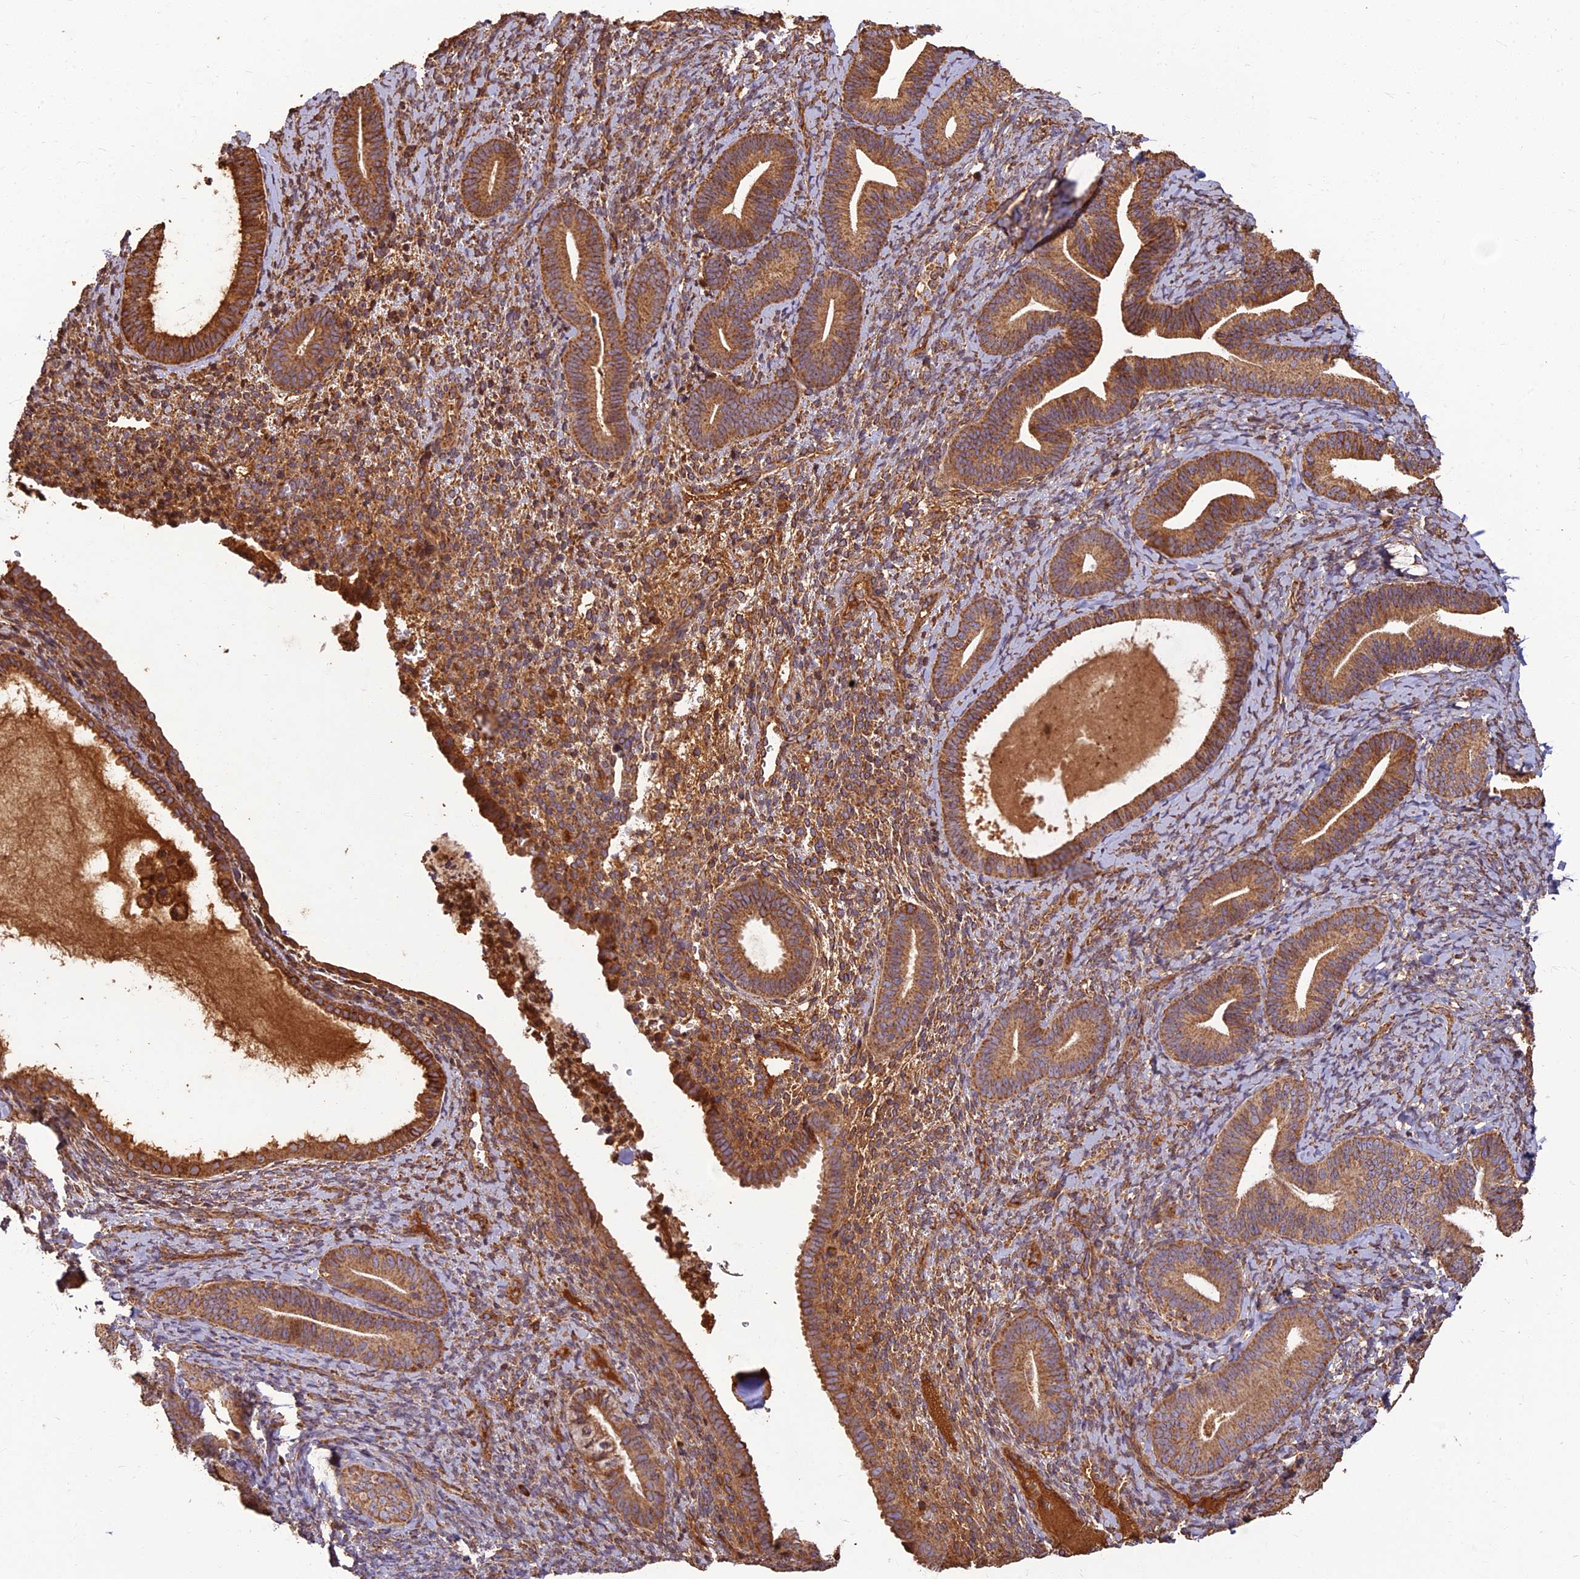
{"staining": {"intensity": "moderate", "quantity": ">75%", "location": "cytoplasmic/membranous"}, "tissue": "endometrium", "cell_type": "Cells in endometrial stroma", "image_type": "normal", "snomed": [{"axis": "morphology", "description": "Normal tissue, NOS"}, {"axis": "topography", "description": "Endometrium"}], "caption": "DAB (3,3'-diaminobenzidine) immunohistochemical staining of benign human endometrium shows moderate cytoplasmic/membranous protein staining in about >75% of cells in endometrial stroma.", "gene": "CORO1C", "patient": {"sex": "female", "age": 65}}